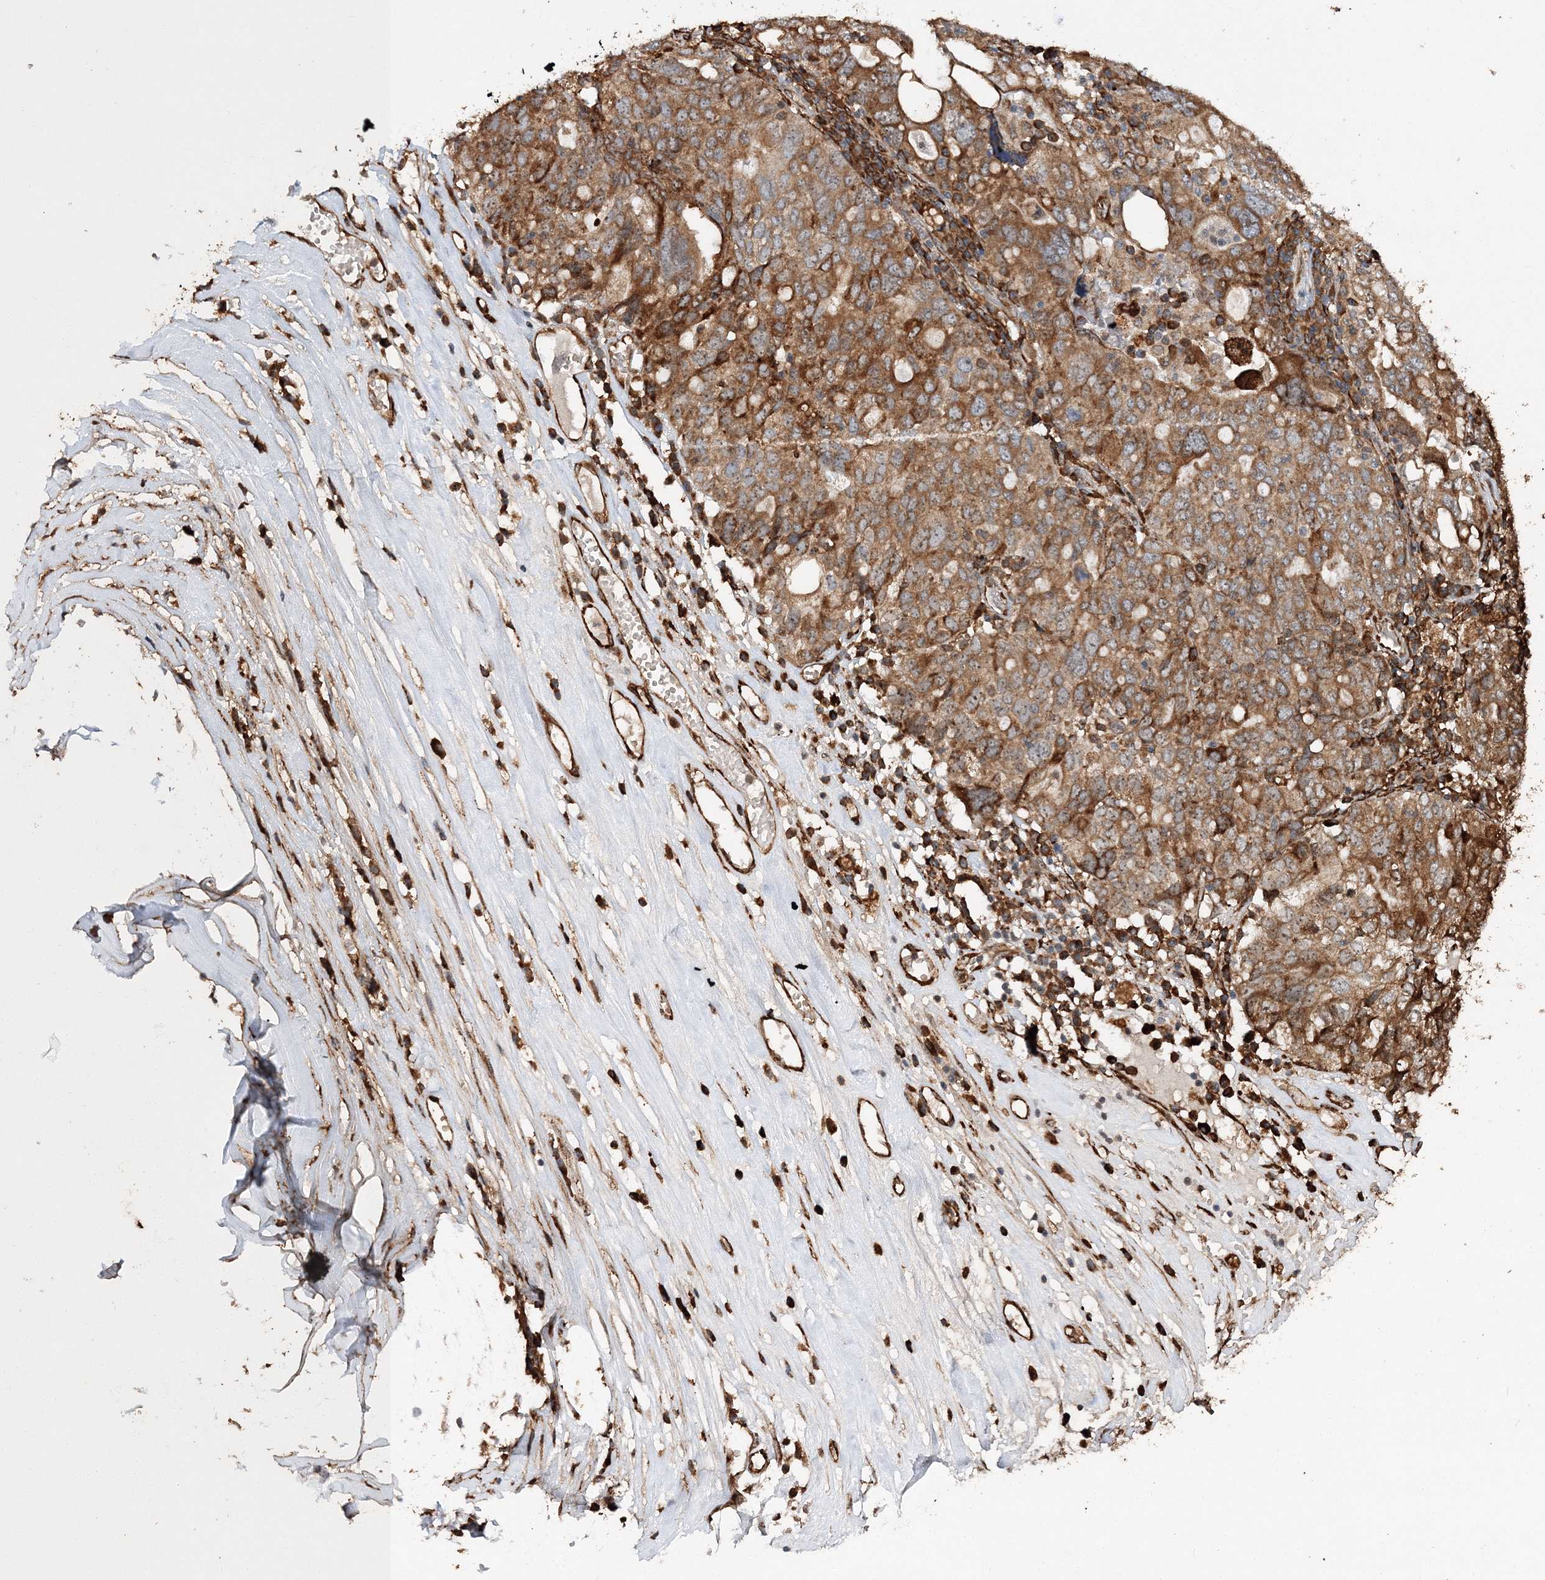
{"staining": {"intensity": "moderate", "quantity": ">75%", "location": "cytoplasmic/membranous"}, "tissue": "ovarian cancer", "cell_type": "Tumor cells", "image_type": "cancer", "snomed": [{"axis": "morphology", "description": "Carcinoma, endometroid"}, {"axis": "topography", "description": "Ovary"}], "caption": "This is an image of immunohistochemistry staining of ovarian cancer (endometroid carcinoma), which shows moderate staining in the cytoplasmic/membranous of tumor cells.", "gene": "SCRN3", "patient": {"sex": "female", "age": 62}}